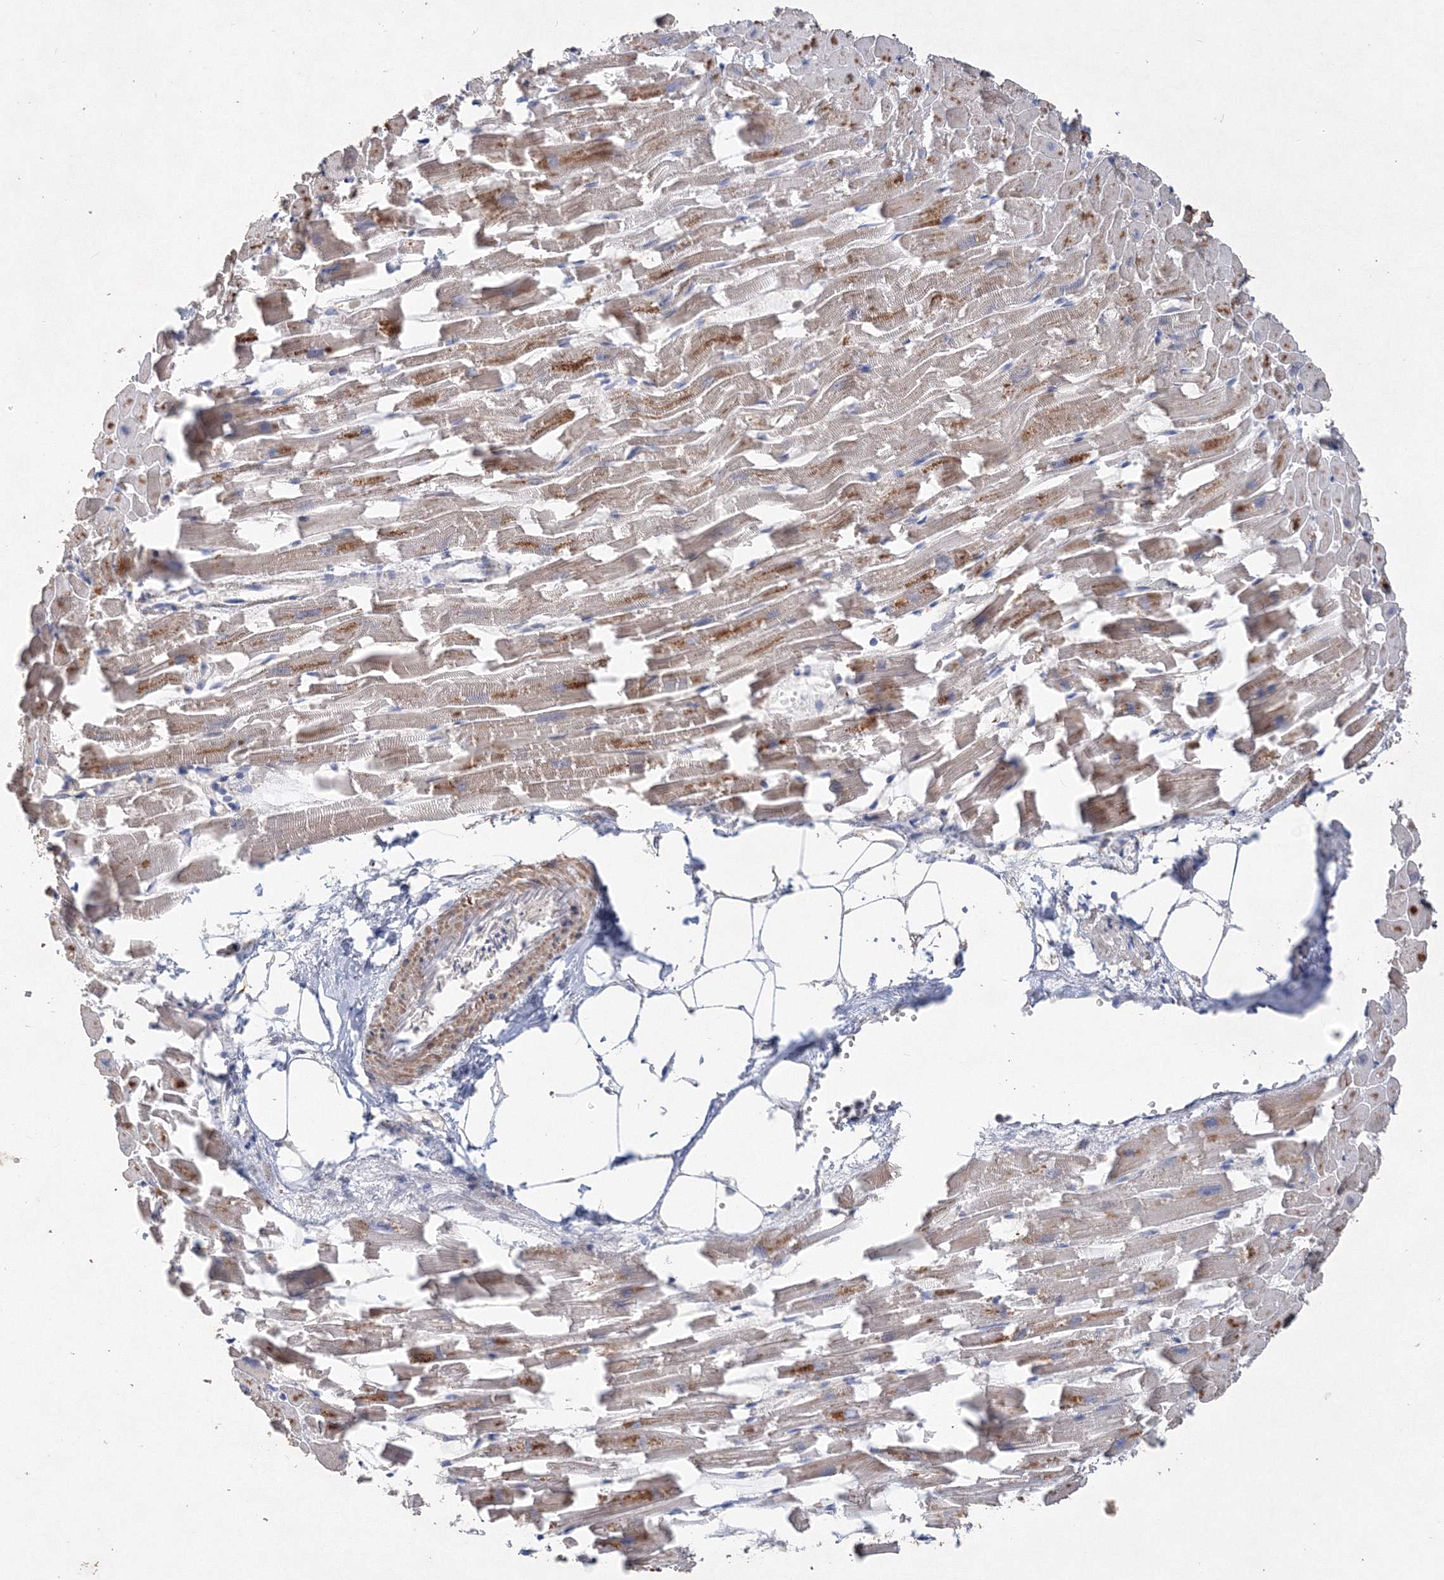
{"staining": {"intensity": "moderate", "quantity": ">75%", "location": "cytoplasmic/membranous"}, "tissue": "heart muscle", "cell_type": "Cardiomyocytes", "image_type": "normal", "snomed": [{"axis": "morphology", "description": "Normal tissue, NOS"}, {"axis": "topography", "description": "Heart"}], "caption": "Protein staining of benign heart muscle exhibits moderate cytoplasmic/membranous expression in about >75% of cardiomyocytes. (DAB IHC, brown staining for protein, blue staining for nuclei).", "gene": "GRINA", "patient": {"sex": "female", "age": 64}}